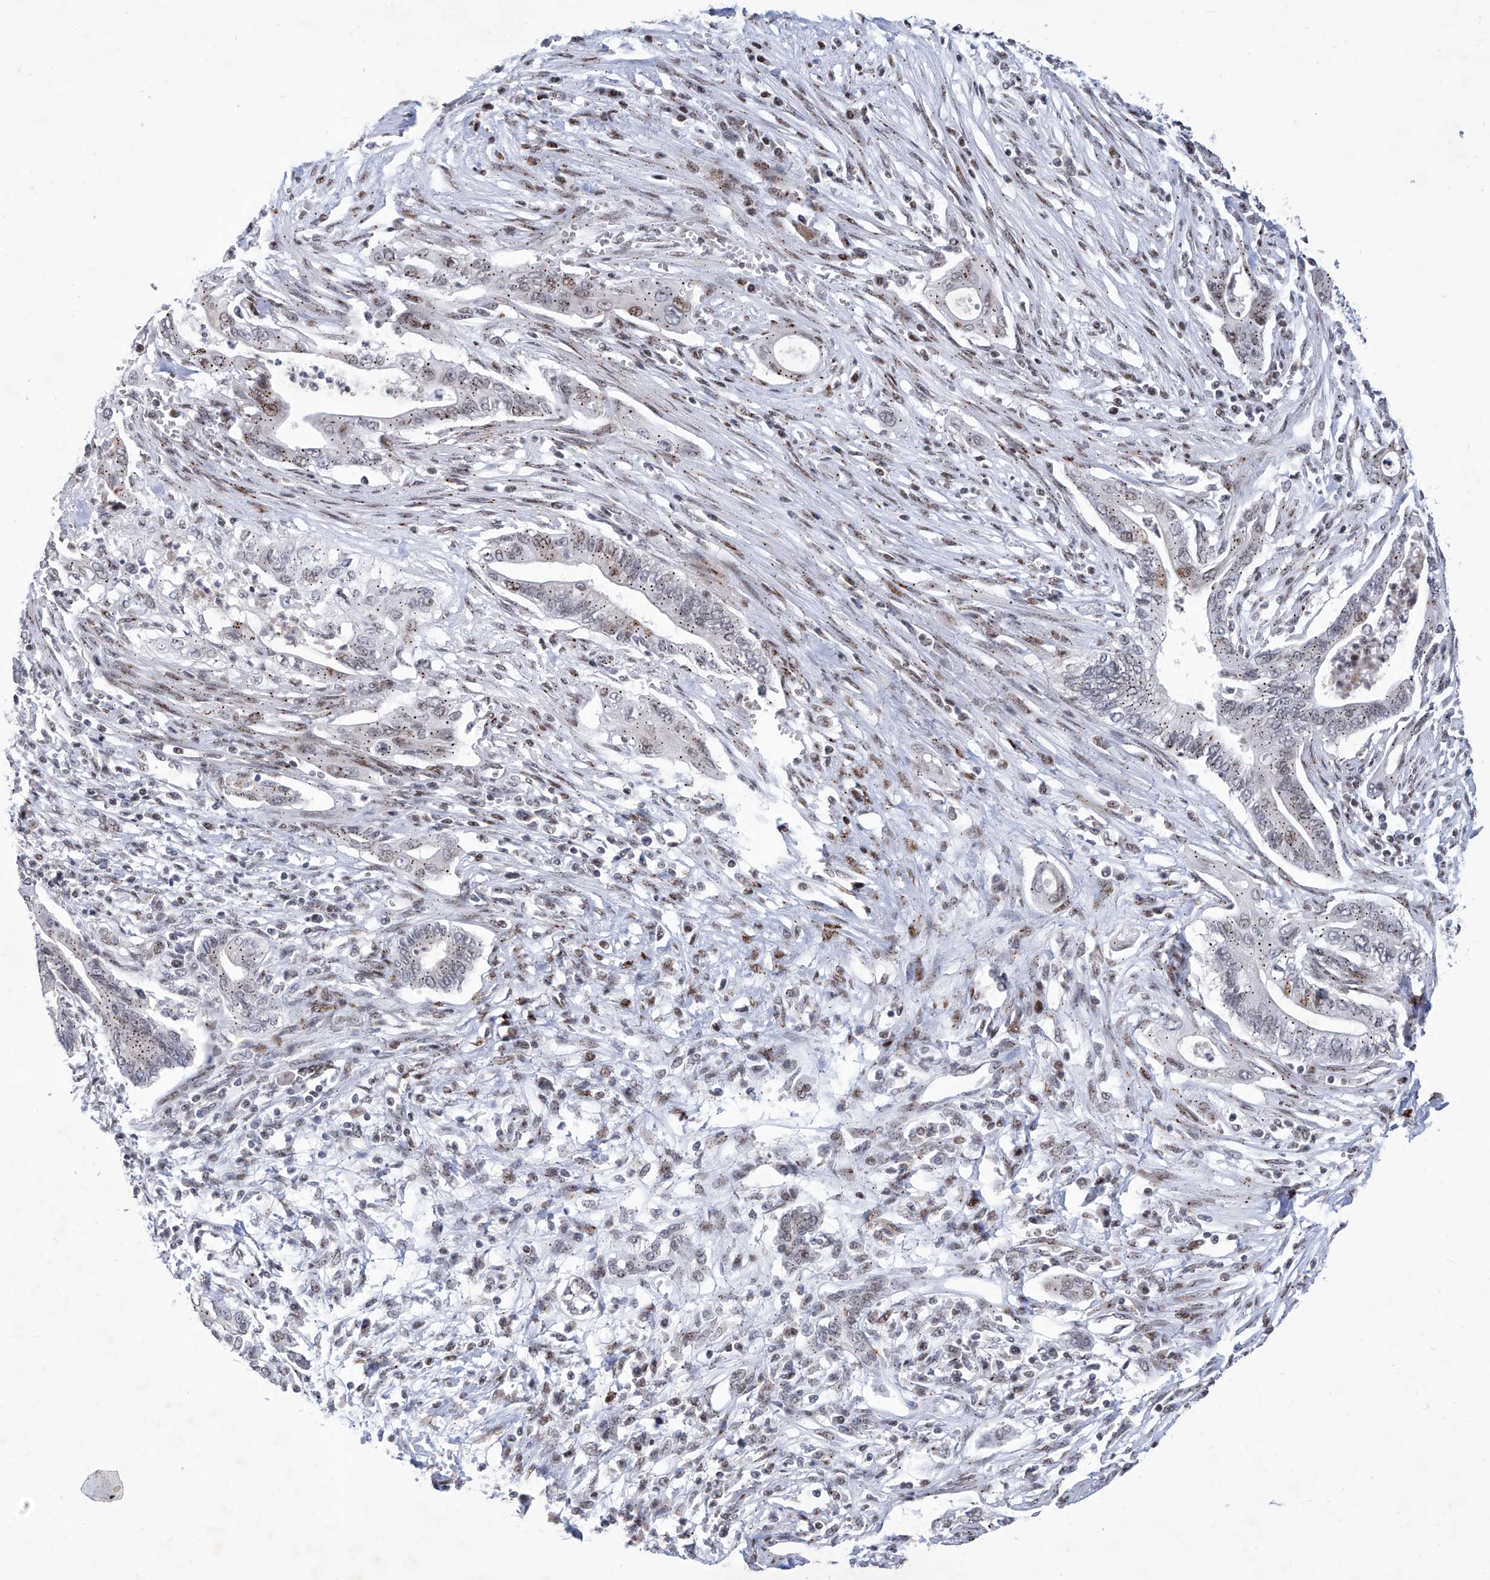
{"staining": {"intensity": "weak", "quantity": "<25%", "location": "nuclear"}, "tissue": "pancreatic cancer", "cell_type": "Tumor cells", "image_type": "cancer", "snomed": [{"axis": "morphology", "description": "Adenocarcinoma, NOS"}, {"axis": "topography", "description": "Pancreas"}], "caption": "Human pancreatic cancer (adenocarcinoma) stained for a protein using immunohistochemistry (IHC) demonstrates no staining in tumor cells.", "gene": "HEY2", "patient": {"sex": "male", "age": 58}}